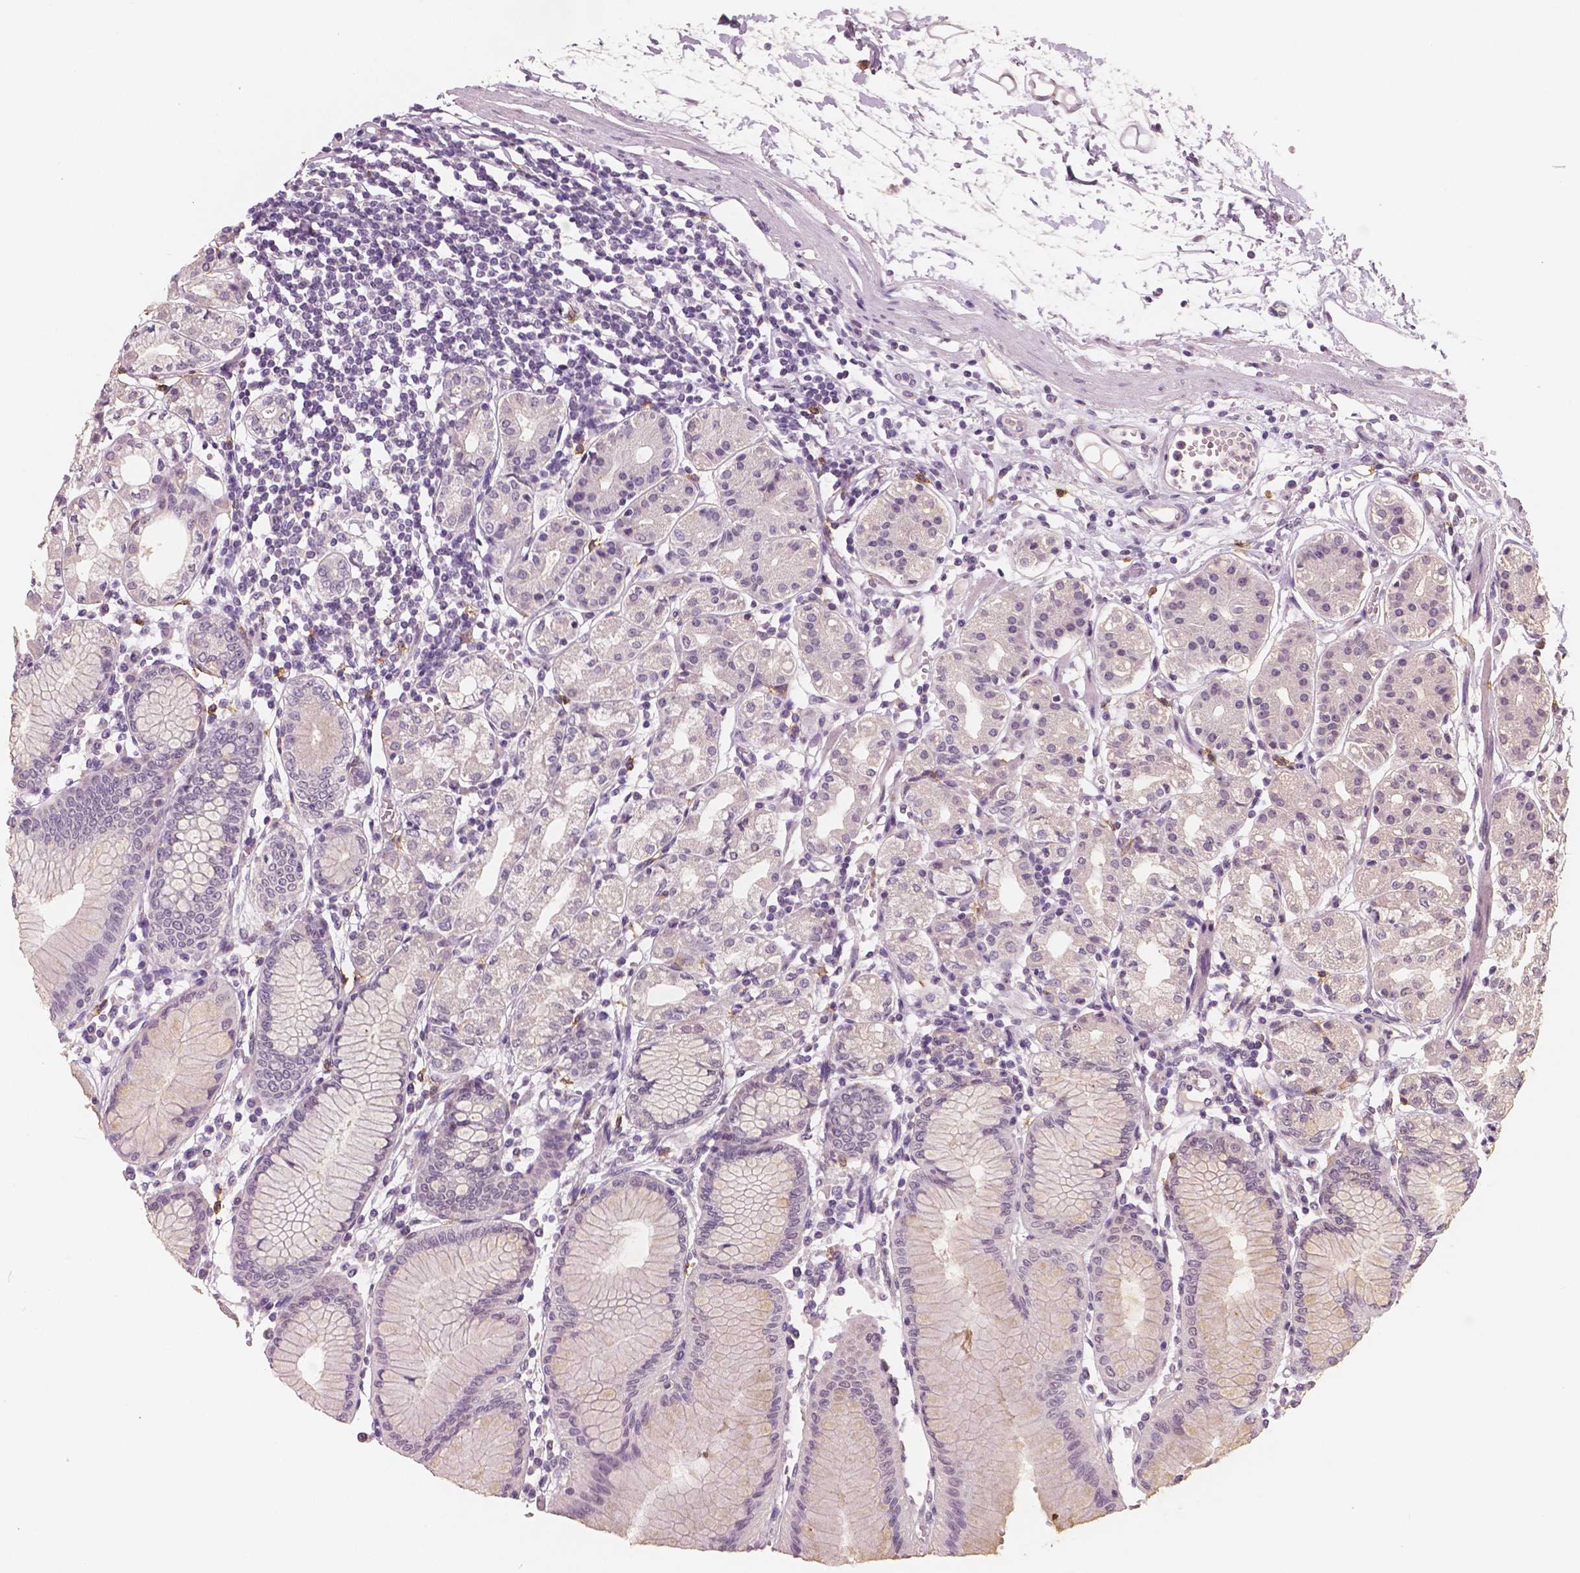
{"staining": {"intensity": "negative", "quantity": "none", "location": "none"}, "tissue": "stomach", "cell_type": "Glandular cells", "image_type": "normal", "snomed": [{"axis": "morphology", "description": "Normal tissue, NOS"}, {"axis": "topography", "description": "Skeletal muscle"}, {"axis": "topography", "description": "Stomach"}], "caption": "Glandular cells show no significant positivity in unremarkable stomach. (DAB IHC, high magnification).", "gene": "KIT", "patient": {"sex": "female", "age": 57}}